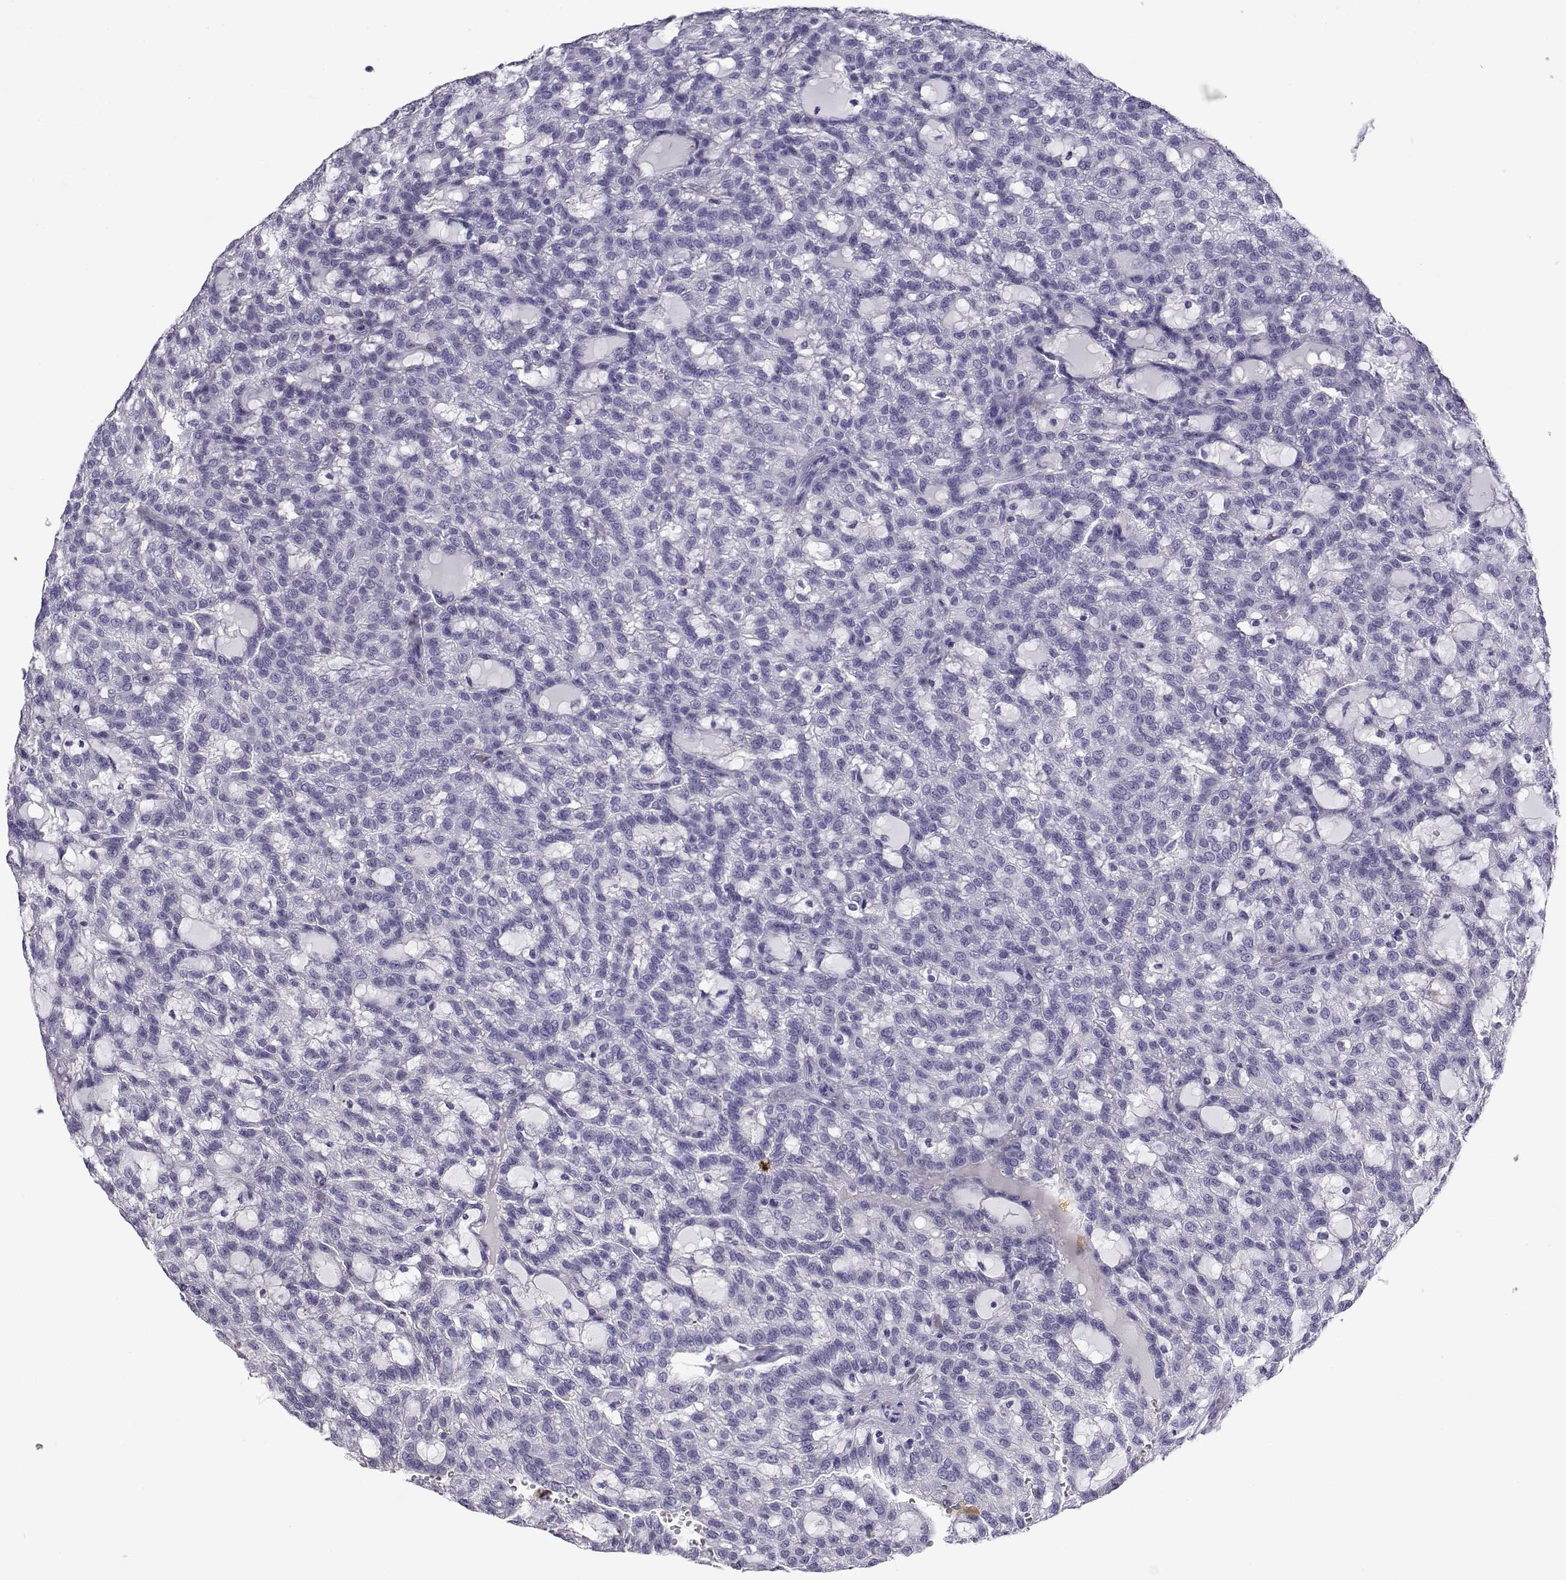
{"staining": {"intensity": "negative", "quantity": "none", "location": "none"}, "tissue": "renal cancer", "cell_type": "Tumor cells", "image_type": "cancer", "snomed": [{"axis": "morphology", "description": "Adenocarcinoma, NOS"}, {"axis": "topography", "description": "Kidney"}], "caption": "This is an IHC image of renal cancer. There is no positivity in tumor cells.", "gene": "RHOXF2", "patient": {"sex": "male", "age": 63}}